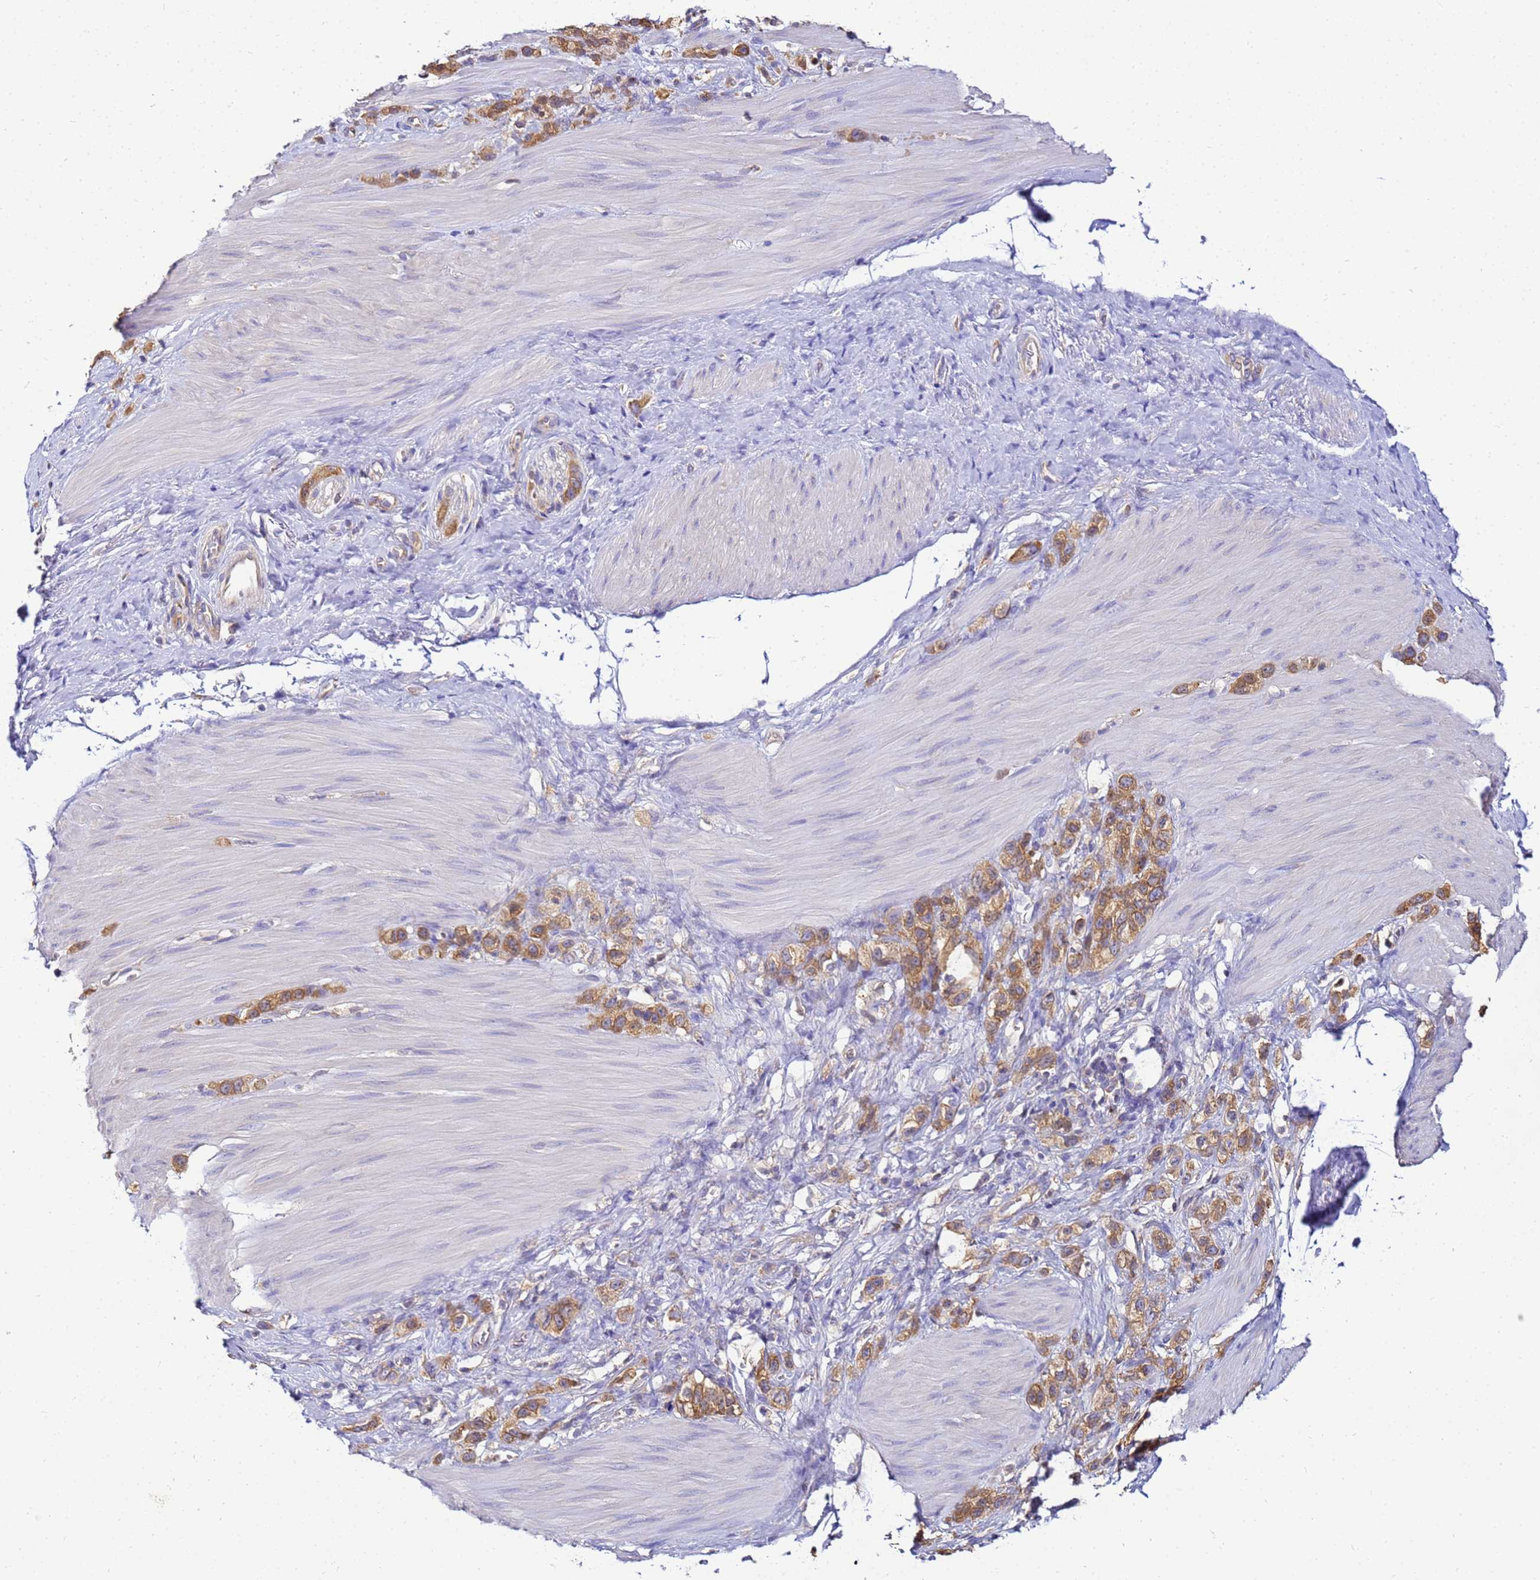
{"staining": {"intensity": "moderate", "quantity": ">75%", "location": "cytoplasmic/membranous"}, "tissue": "stomach cancer", "cell_type": "Tumor cells", "image_type": "cancer", "snomed": [{"axis": "morphology", "description": "Adenocarcinoma, NOS"}, {"axis": "topography", "description": "Stomach"}], "caption": "High-magnification brightfield microscopy of stomach adenocarcinoma stained with DAB (3,3'-diaminobenzidine) (brown) and counterstained with hematoxylin (blue). tumor cells exhibit moderate cytoplasmic/membranous staining is appreciated in about>75% of cells.", "gene": "NARS1", "patient": {"sex": "female", "age": 65}}